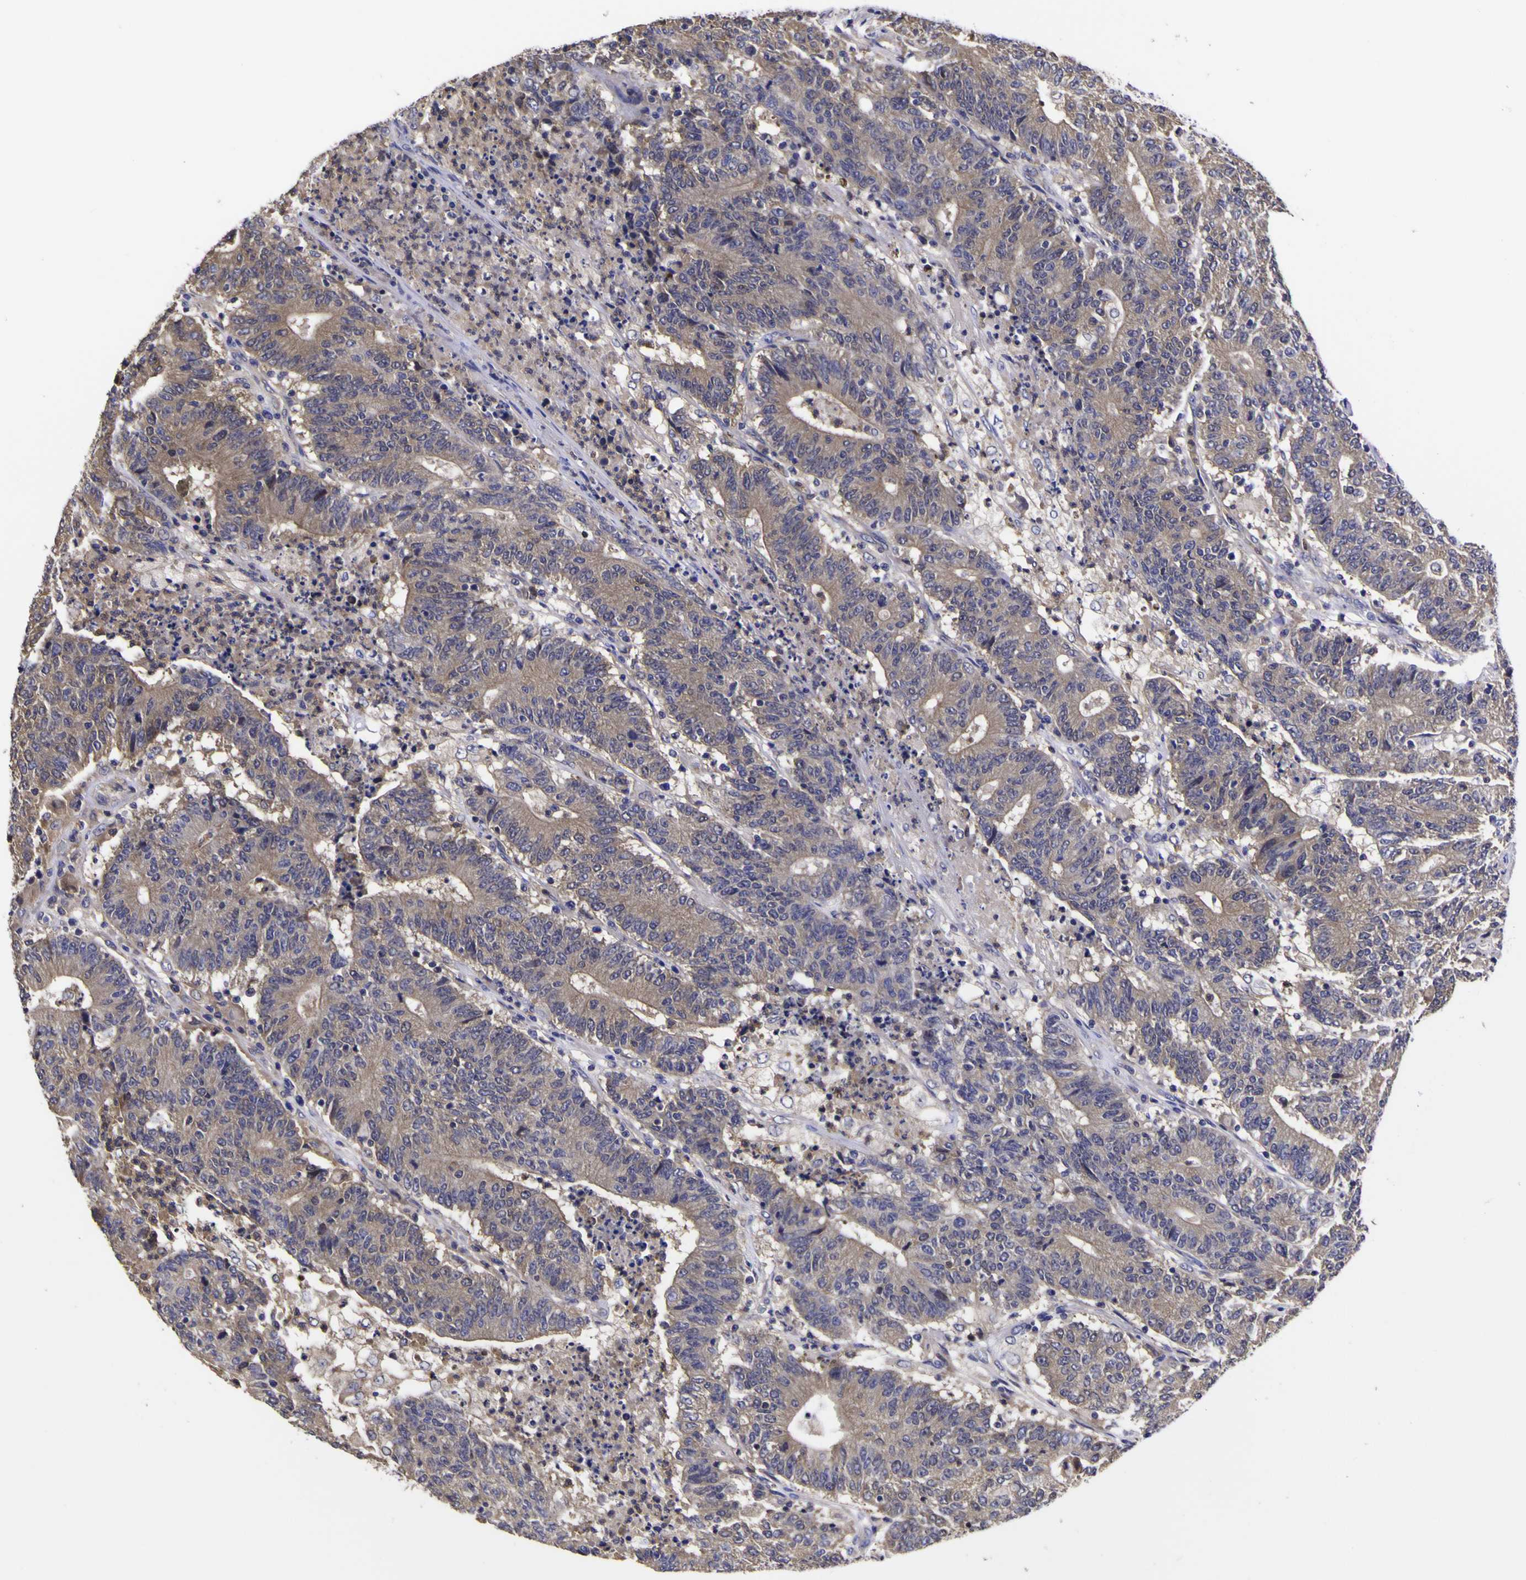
{"staining": {"intensity": "weak", "quantity": ">75%", "location": "cytoplasmic/membranous"}, "tissue": "colorectal cancer", "cell_type": "Tumor cells", "image_type": "cancer", "snomed": [{"axis": "morphology", "description": "Normal tissue, NOS"}, {"axis": "morphology", "description": "Adenocarcinoma, NOS"}, {"axis": "topography", "description": "Colon"}], "caption": "IHC (DAB (3,3'-diaminobenzidine)) staining of human colorectal adenocarcinoma displays weak cytoplasmic/membranous protein expression in approximately >75% of tumor cells.", "gene": "MAPK14", "patient": {"sex": "female", "age": 75}}